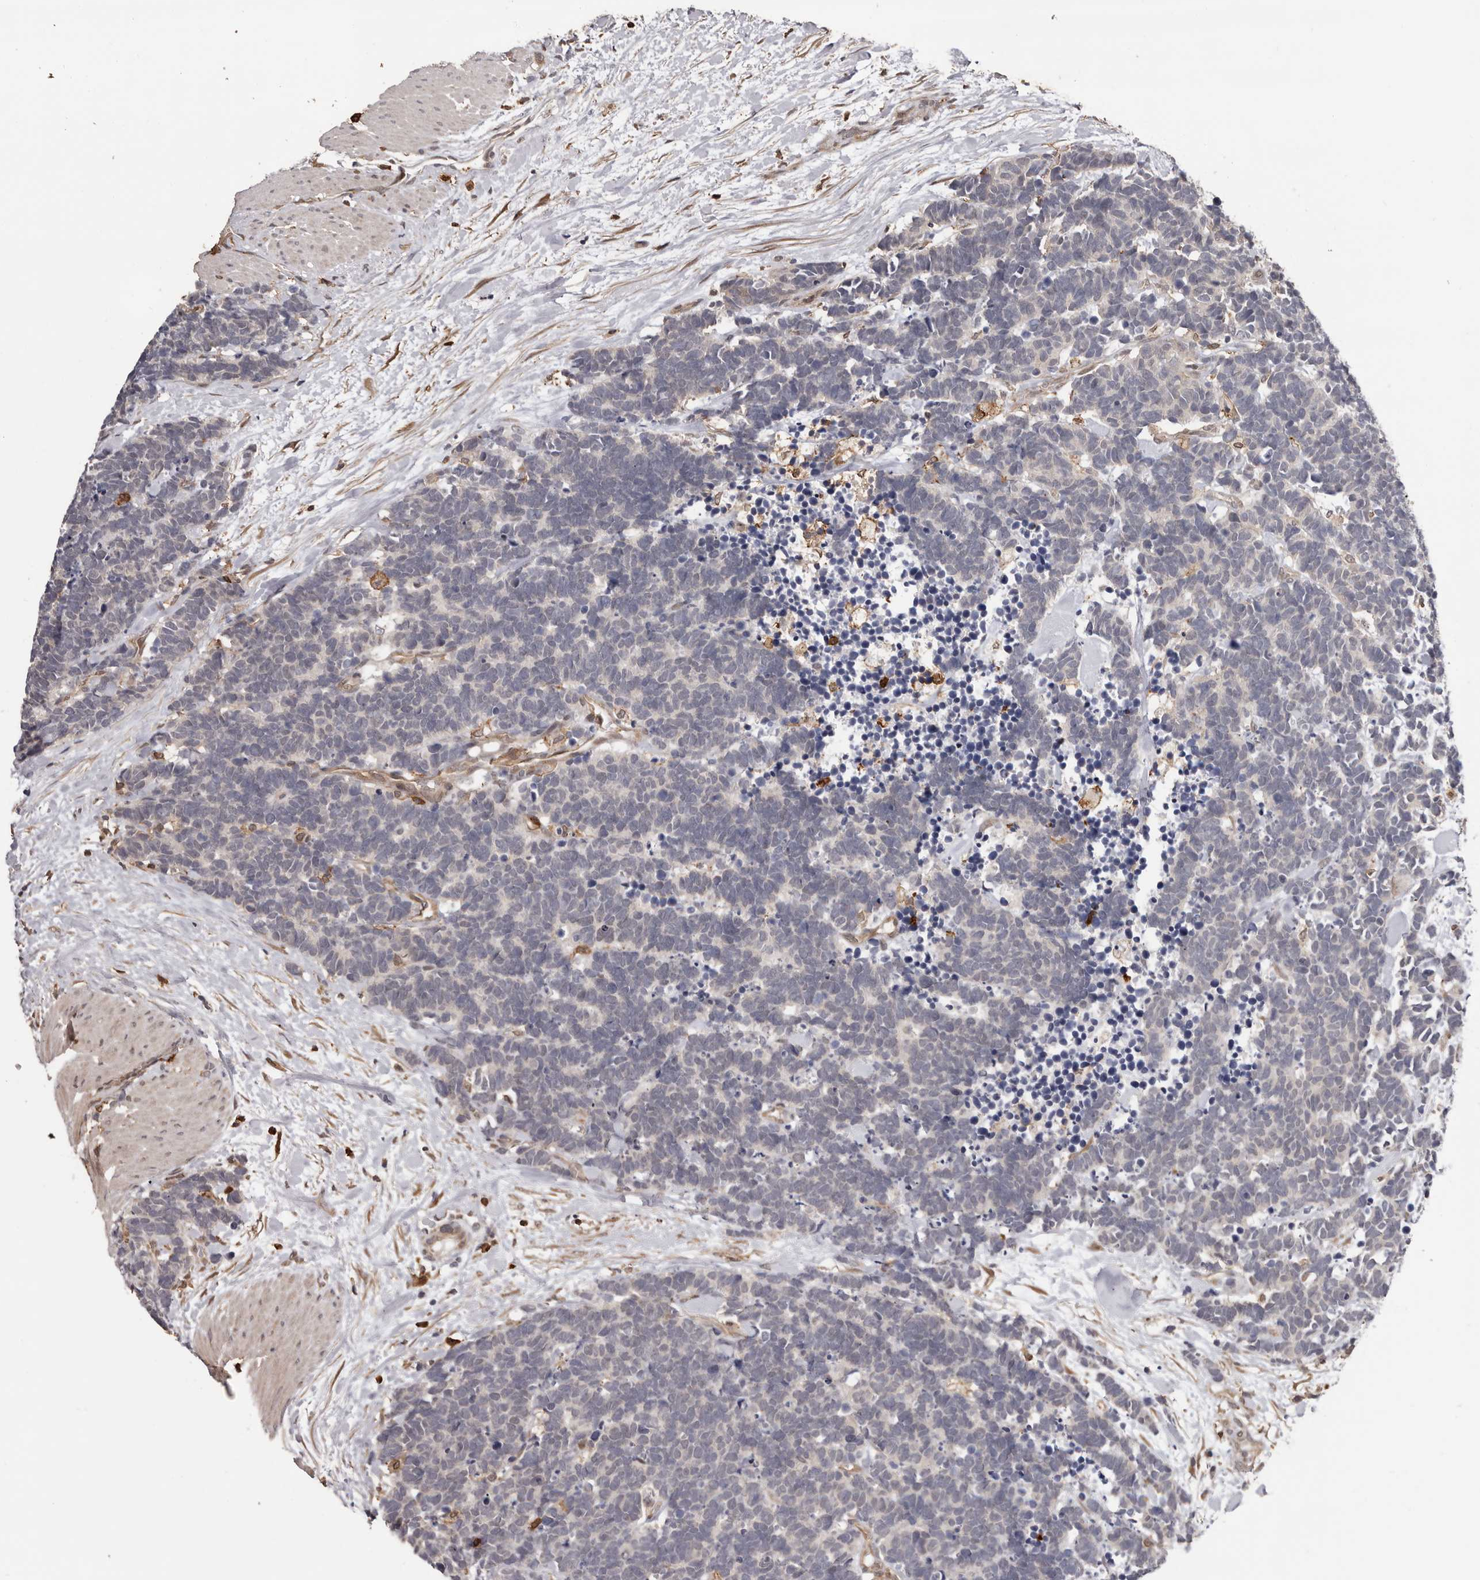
{"staining": {"intensity": "negative", "quantity": "none", "location": "none"}, "tissue": "carcinoid", "cell_type": "Tumor cells", "image_type": "cancer", "snomed": [{"axis": "morphology", "description": "Carcinoma, NOS"}, {"axis": "morphology", "description": "Carcinoid, malignant, NOS"}, {"axis": "topography", "description": "Urinary bladder"}], "caption": "High magnification brightfield microscopy of carcinoid stained with DAB (3,3'-diaminobenzidine) (brown) and counterstained with hematoxylin (blue): tumor cells show no significant positivity.", "gene": "PRR12", "patient": {"sex": "male", "age": 57}}